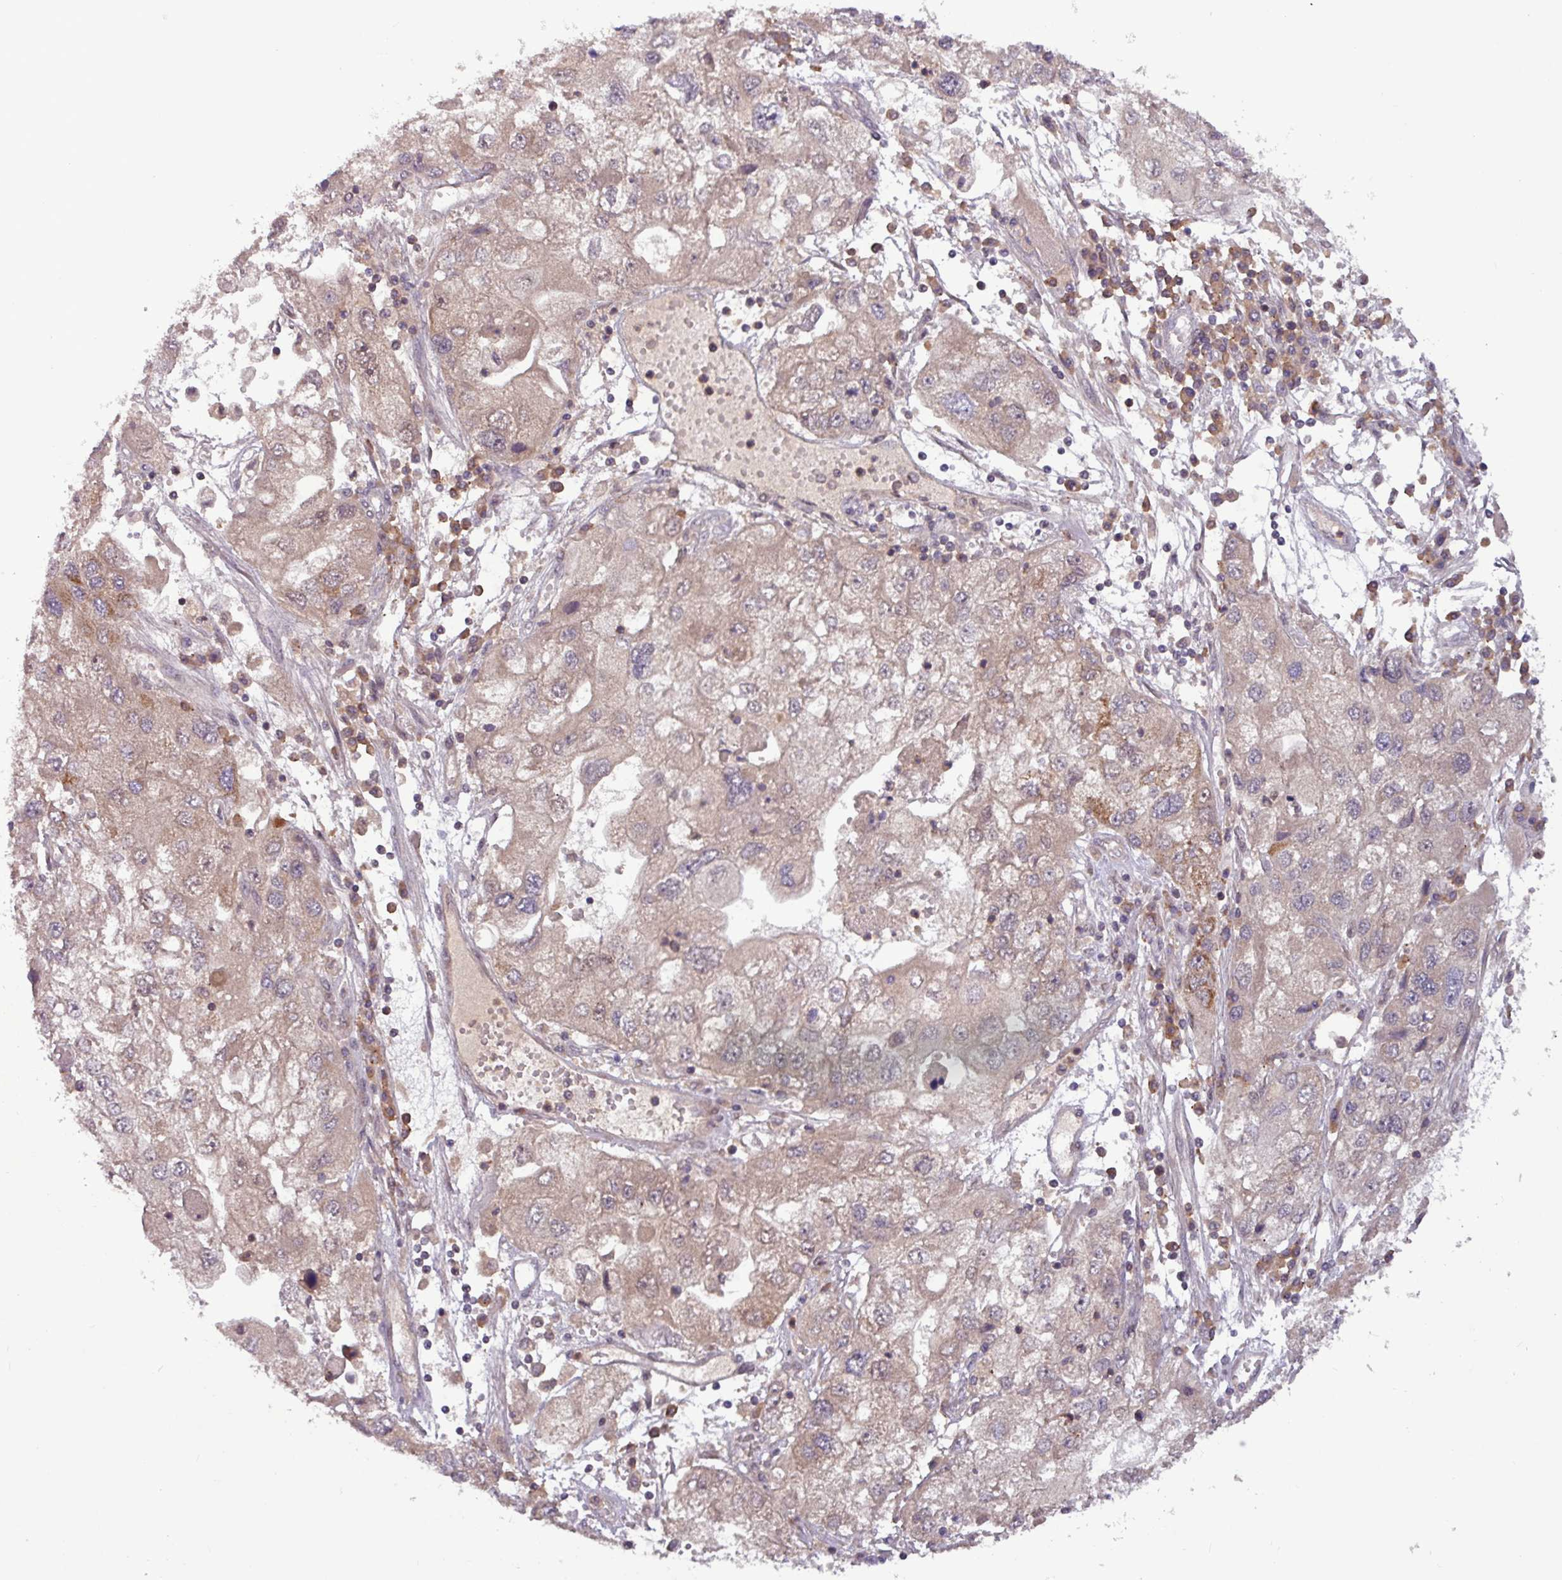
{"staining": {"intensity": "weak", "quantity": "25%-75%", "location": "cytoplasmic/membranous"}, "tissue": "endometrial cancer", "cell_type": "Tumor cells", "image_type": "cancer", "snomed": [{"axis": "morphology", "description": "Adenocarcinoma, NOS"}, {"axis": "topography", "description": "Endometrium"}], "caption": "Tumor cells exhibit low levels of weak cytoplasmic/membranous expression in about 25%-75% of cells in endometrial adenocarcinoma.", "gene": "PRRX1", "patient": {"sex": "female", "age": 49}}